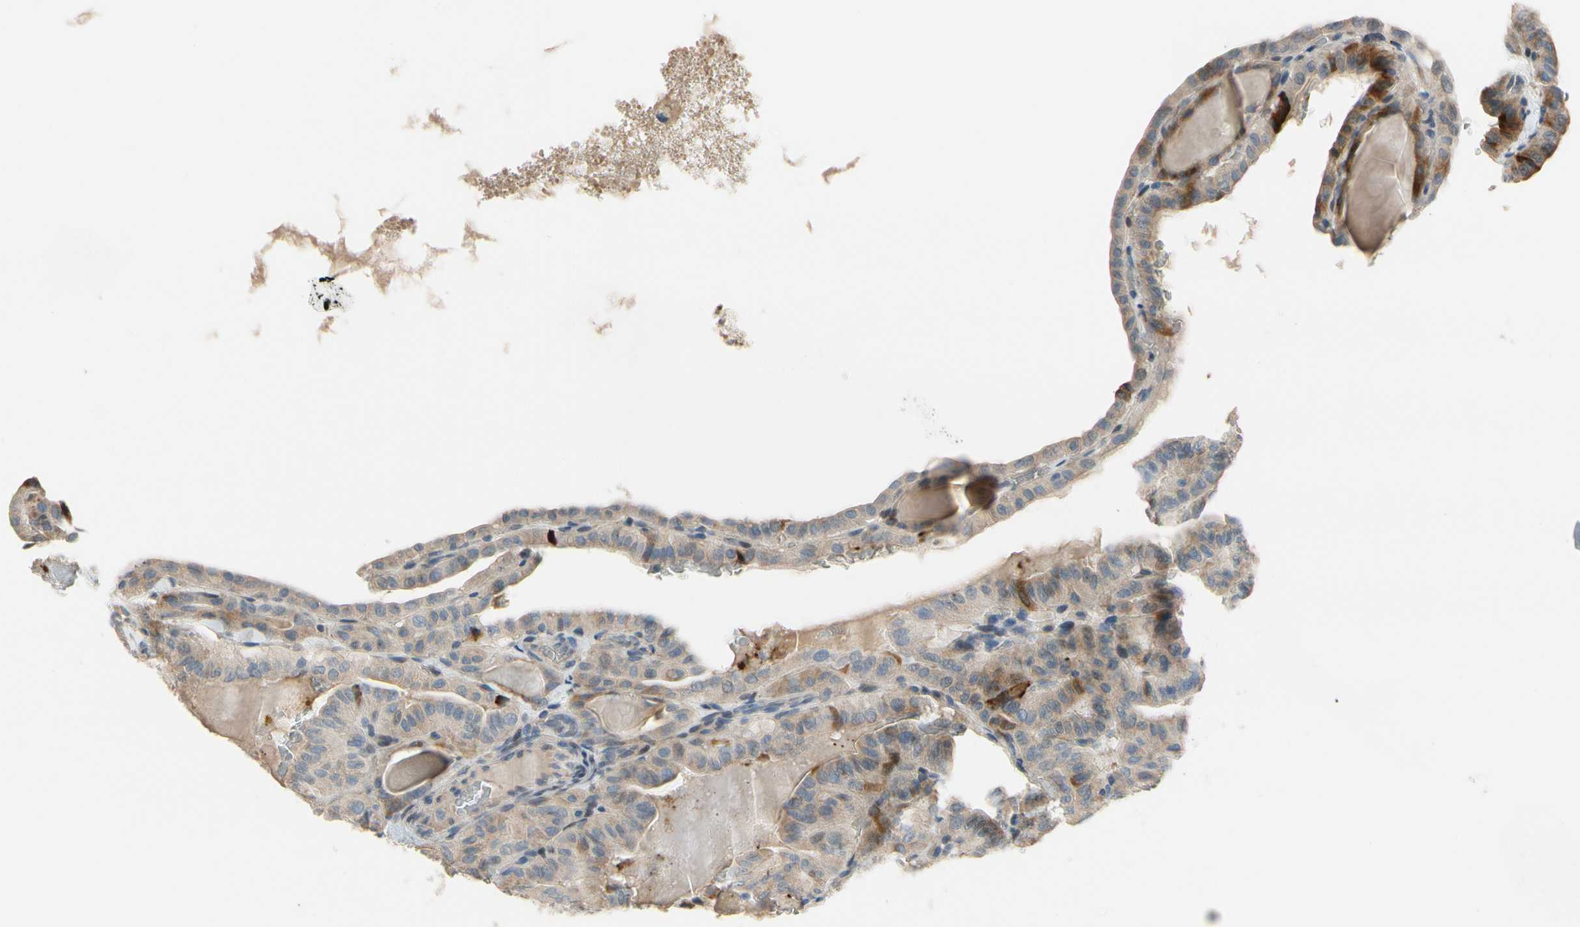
{"staining": {"intensity": "moderate", "quantity": "25%-75%", "location": "cytoplasmic/membranous"}, "tissue": "thyroid cancer", "cell_type": "Tumor cells", "image_type": "cancer", "snomed": [{"axis": "morphology", "description": "Papillary adenocarcinoma, NOS"}, {"axis": "topography", "description": "Thyroid gland"}], "caption": "Thyroid cancer stained with DAB (3,3'-diaminobenzidine) immunohistochemistry shows medium levels of moderate cytoplasmic/membranous expression in about 25%-75% of tumor cells. The protein of interest is stained brown, and the nuclei are stained in blue (DAB (3,3'-diaminobenzidine) IHC with brightfield microscopy, high magnification).", "gene": "PIP5K1B", "patient": {"sex": "male", "age": 77}}